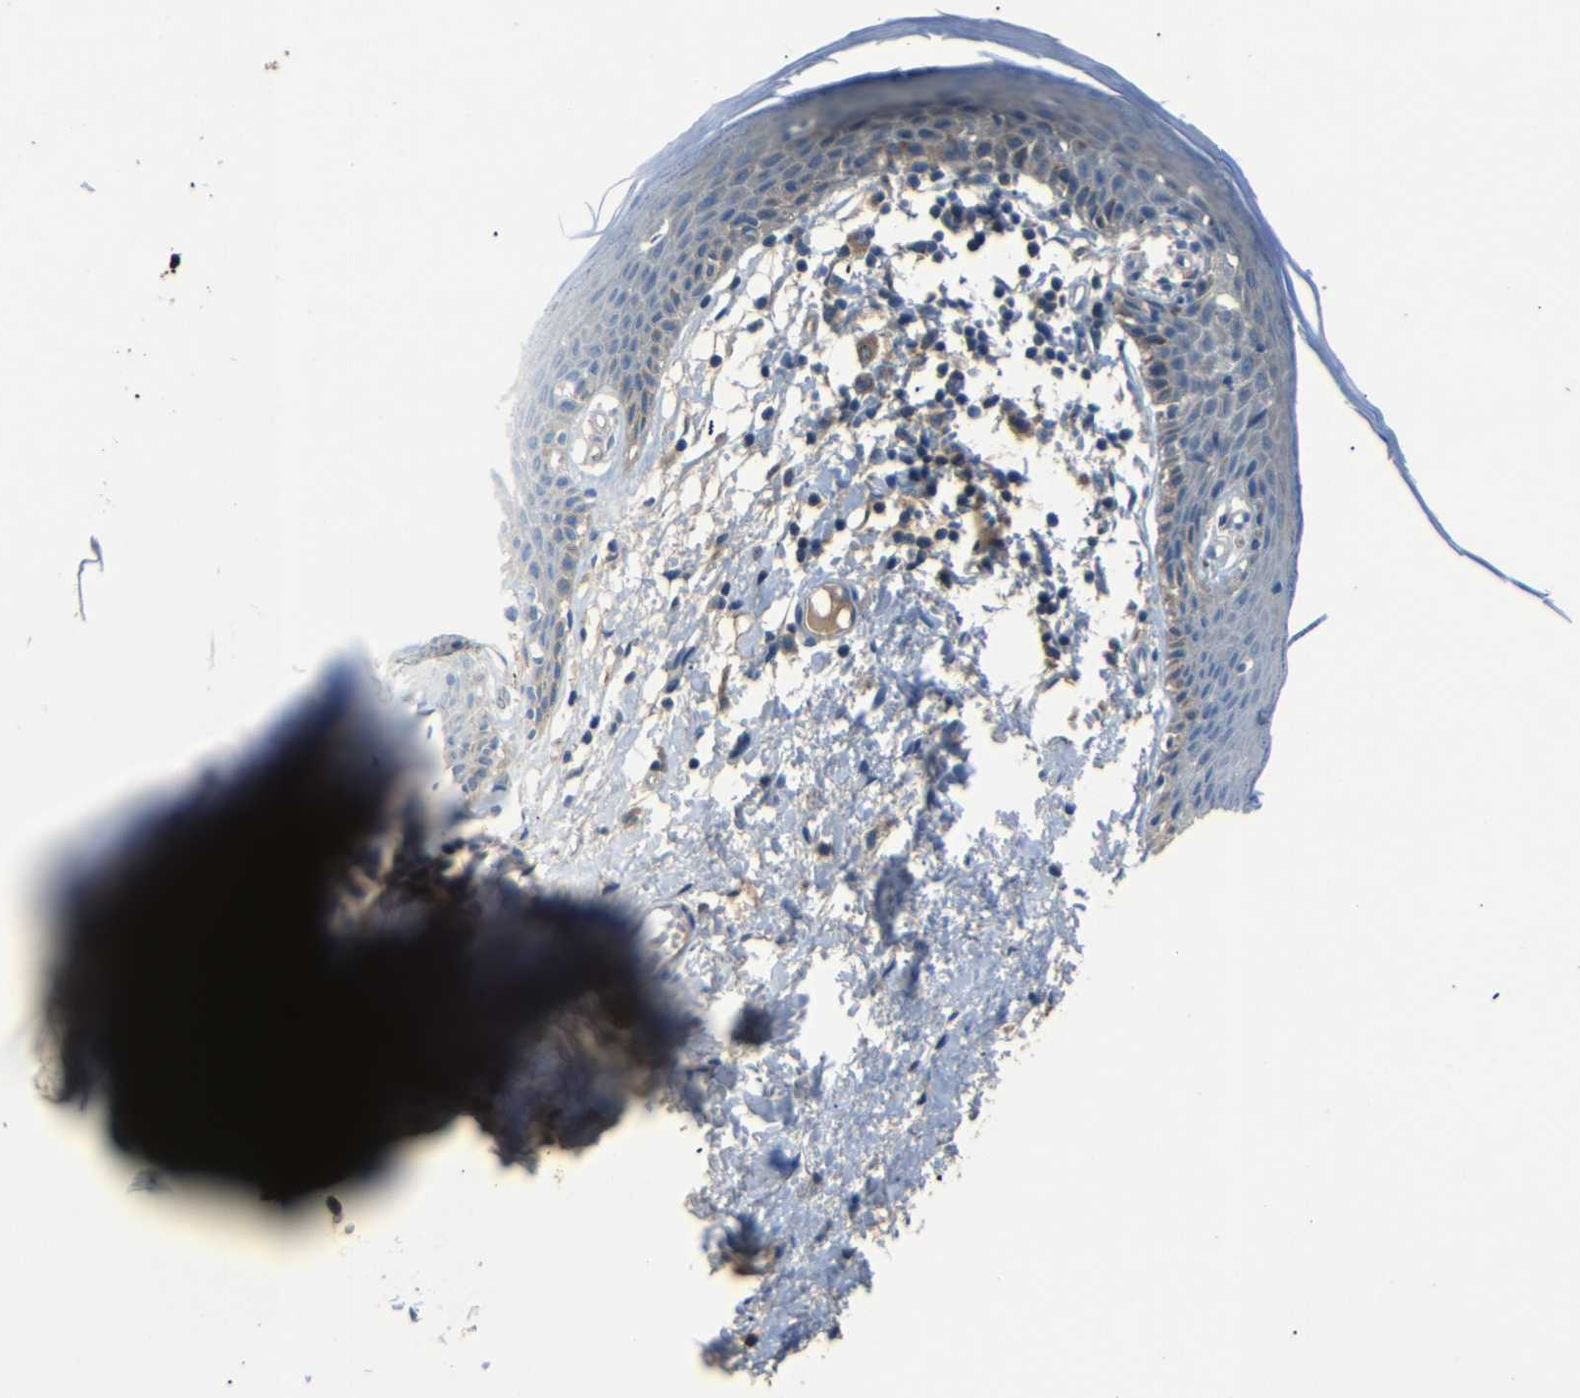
{"staining": {"intensity": "moderate", "quantity": "25%-75%", "location": "cytoplasmic/membranous"}, "tissue": "skin", "cell_type": "Epidermal cells", "image_type": "normal", "snomed": [{"axis": "morphology", "description": "Normal tissue, NOS"}, {"axis": "topography", "description": "Vulva"}], "caption": "Brown immunohistochemical staining in unremarkable human skin exhibits moderate cytoplasmic/membranous staining in approximately 25%-75% of epidermal cells. (DAB (3,3'-diaminobenzidine) IHC, brown staining for protein, blue staining for nuclei).", "gene": "NETO2", "patient": {"sex": "female", "age": 54}}